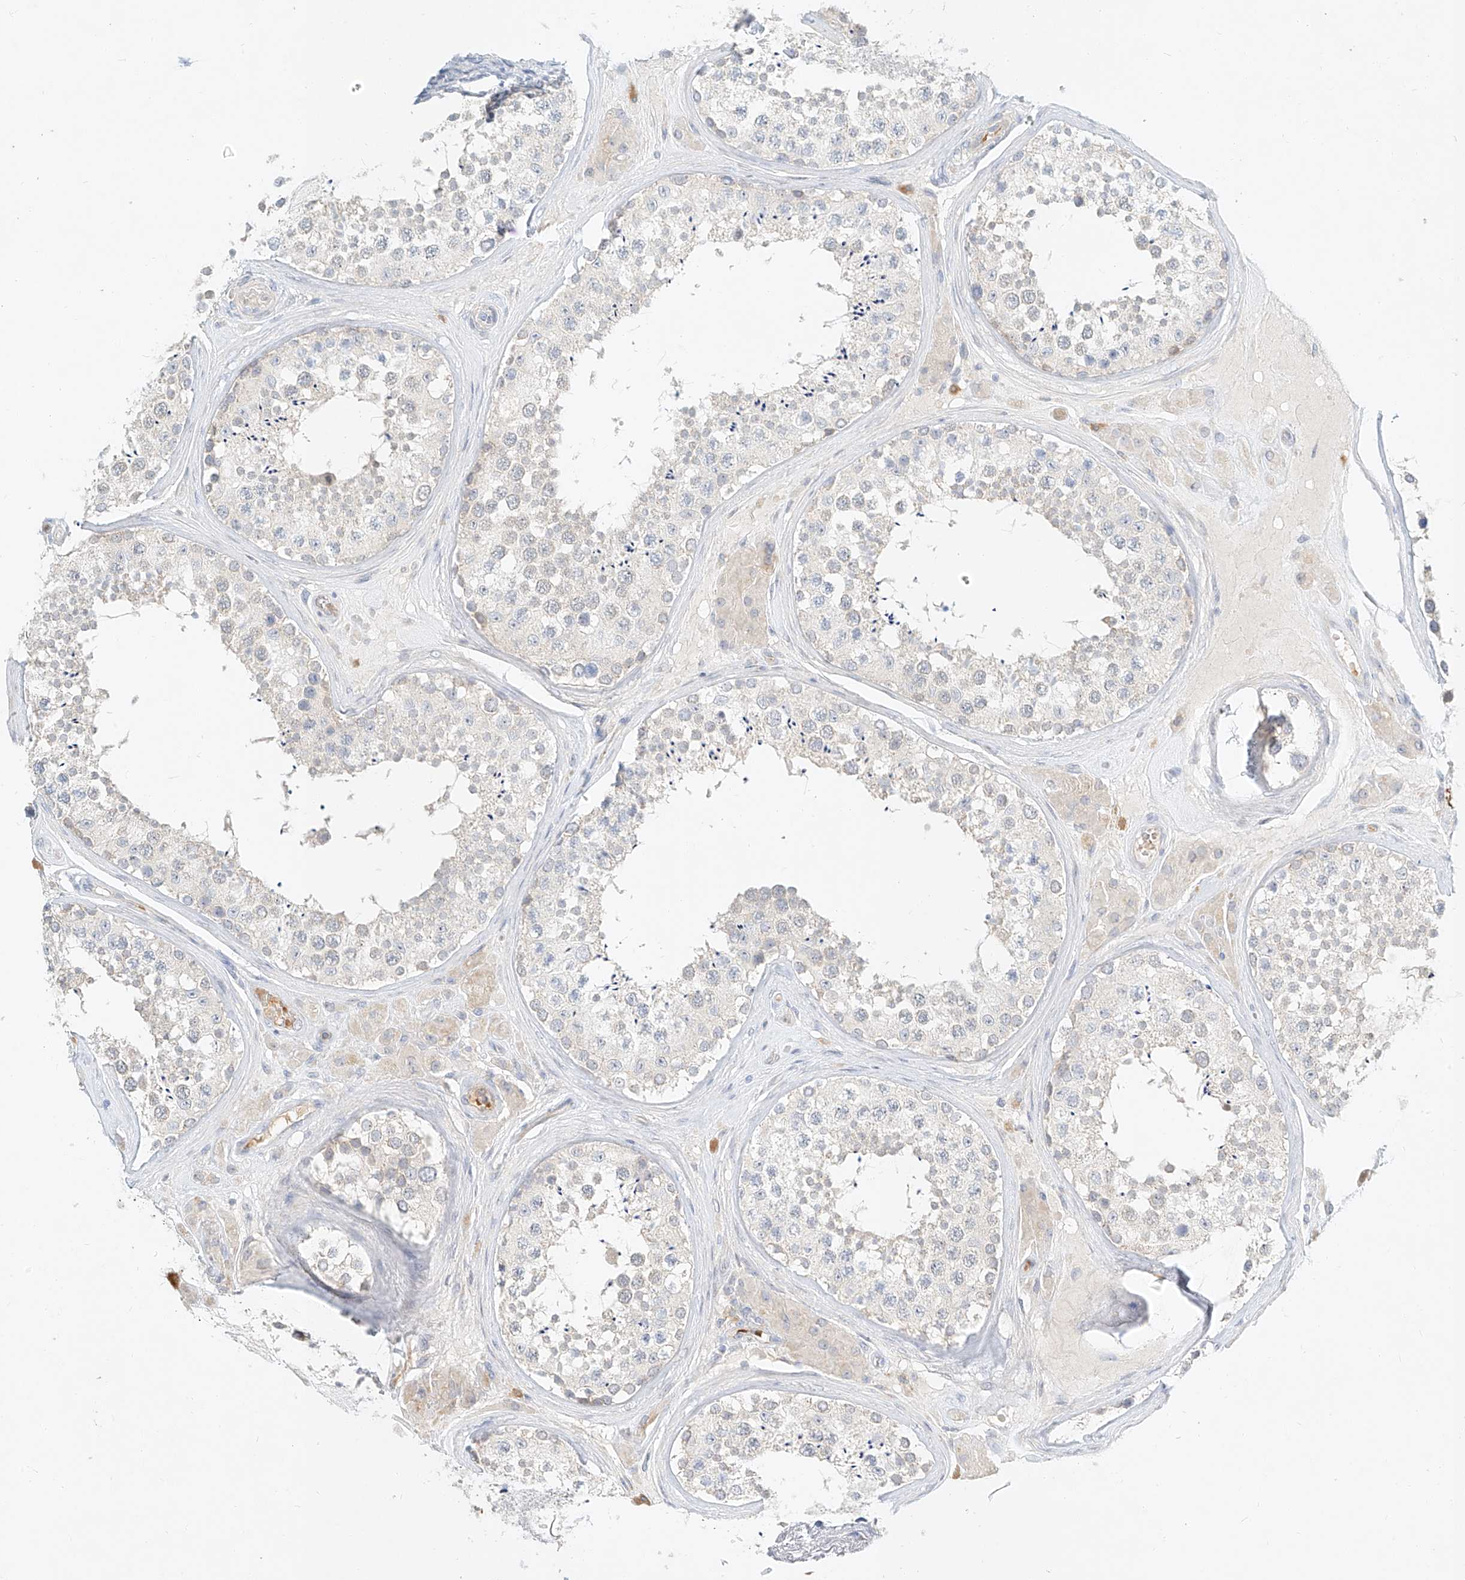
{"staining": {"intensity": "weak", "quantity": "<25%", "location": "cytoplasmic/membranous"}, "tissue": "testis", "cell_type": "Cells in seminiferous ducts", "image_type": "normal", "snomed": [{"axis": "morphology", "description": "Normal tissue, NOS"}, {"axis": "topography", "description": "Testis"}], "caption": "This micrograph is of normal testis stained with IHC to label a protein in brown with the nuclei are counter-stained blue. There is no expression in cells in seminiferous ducts. The staining is performed using DAB (3,3'-diaminobenzidine) brown chromogen with nuclei counter-stained in using hematoxylin.", "gene": "SYTL3", "patient": {"sex": "male", "age": 46}}